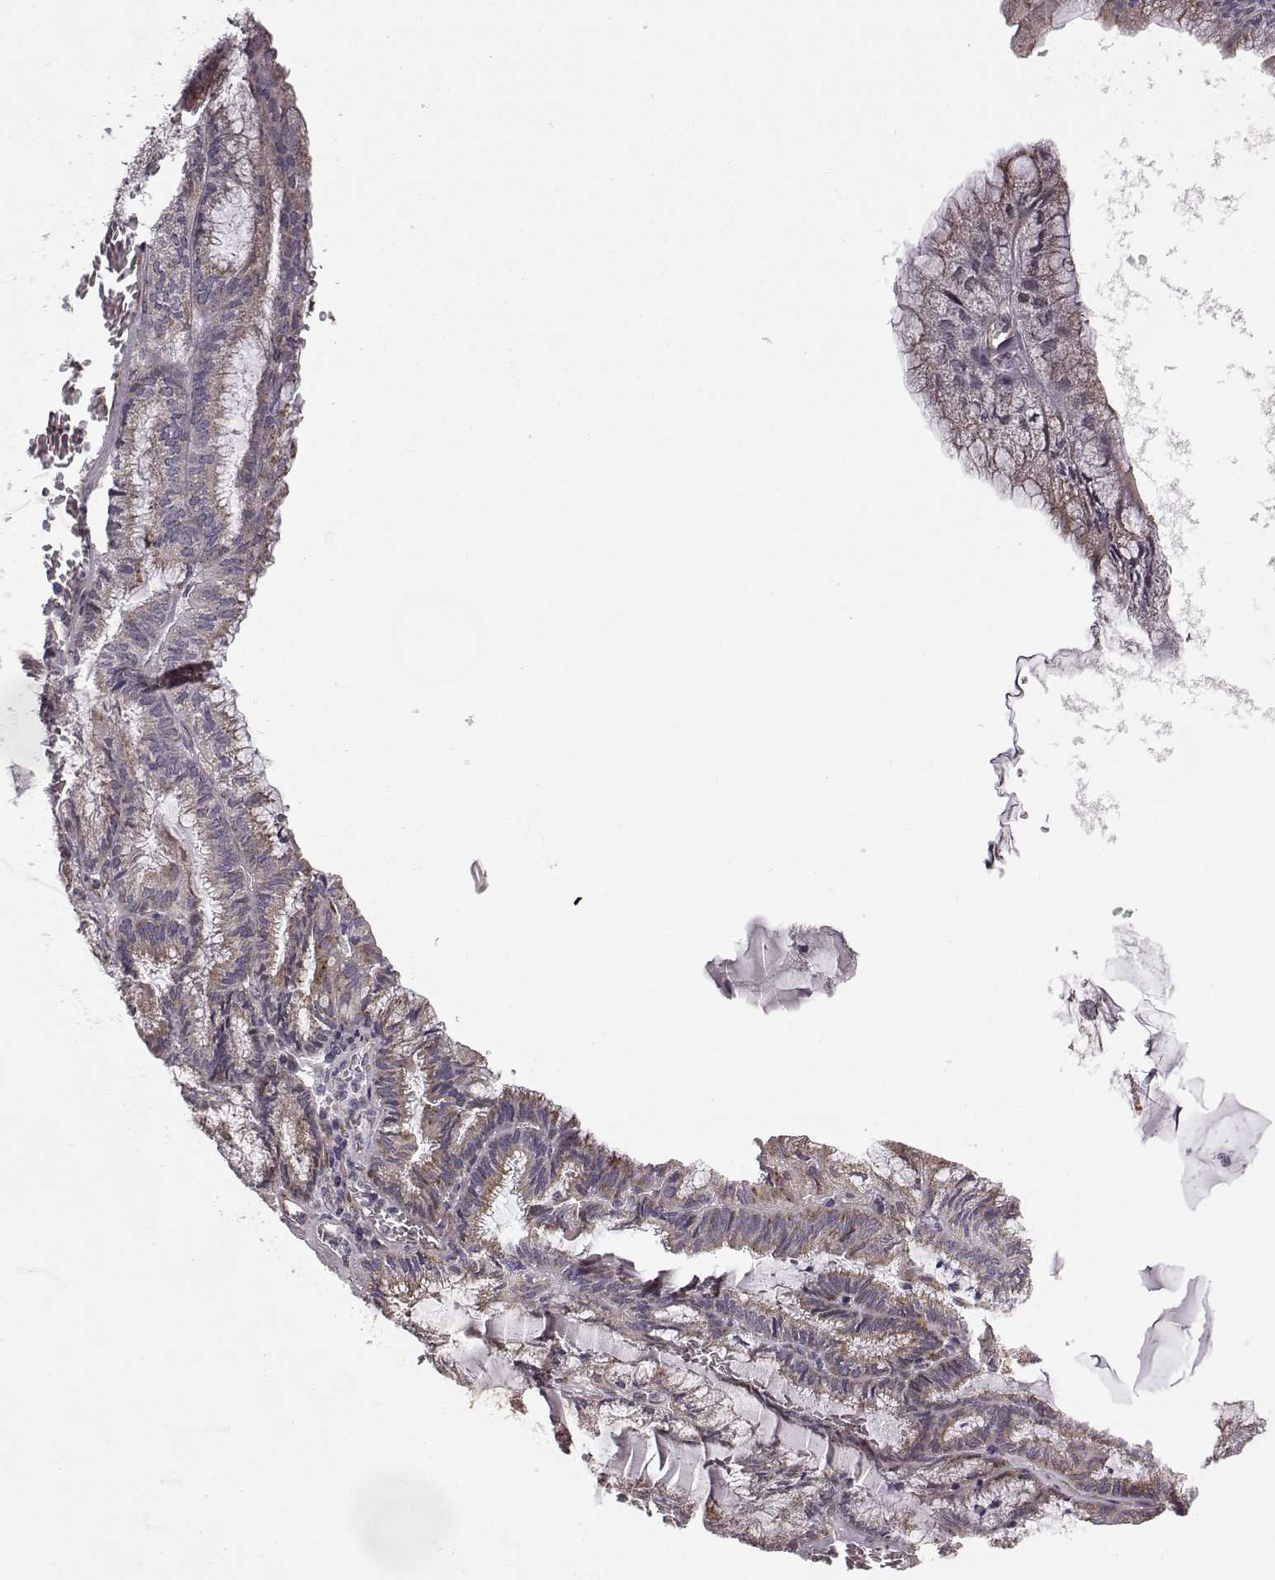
{"staining": {"intensity": "strong", "quantity": "<25%", "location": "cytoplasmic/membranous"}, "tissue": "endometrial cancer", "cell_type": "Tumor cells", "image_type": "cancer", "snomed": [{"axis": "morphology", "description": "Carcinoma, NOS"}, {"axis": "topography", "description": "Endometrium"}], "caption": "A brown stain shows strong cytoplasmic/membranous staining of a protein in human endometrial cancer tumor cells. Immunohistochemistry (ihc) stains the protein of interest in brown and the nuclei are stained blue.", "gene": "TMEM14A", "patient": {"sex": "female", "age": 62}}